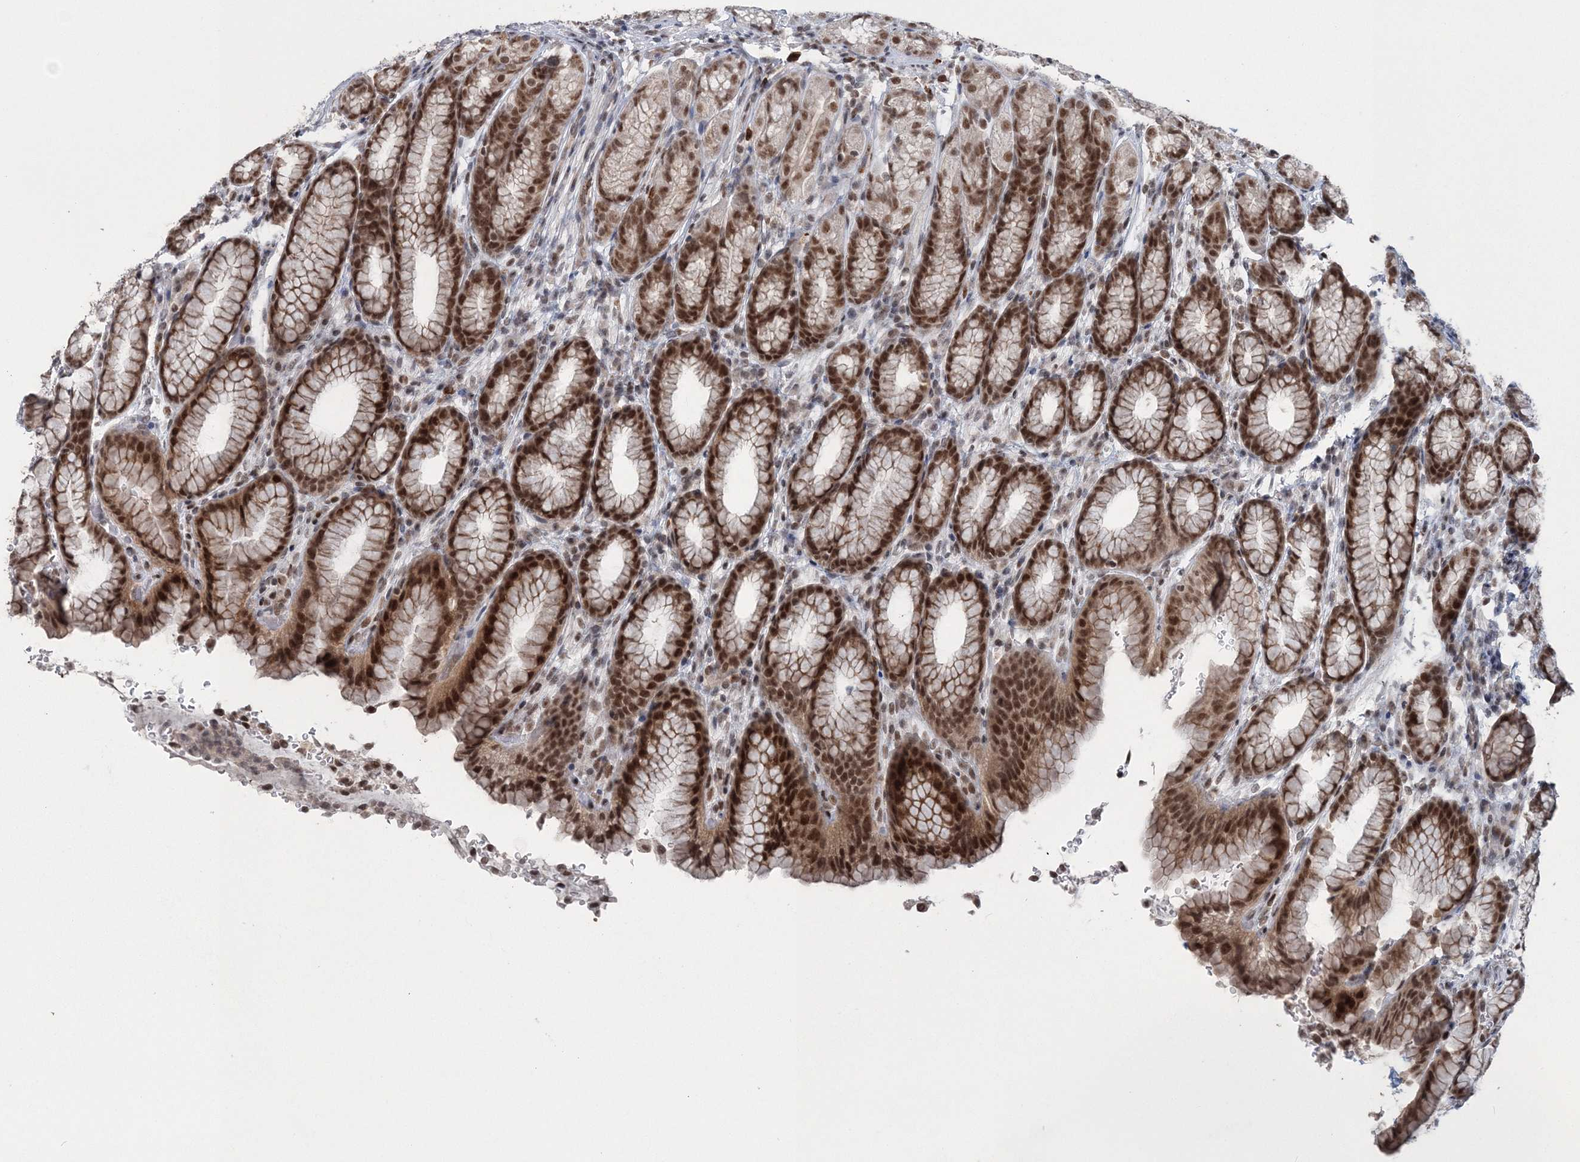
{"staining": {"intensity": "moderate", "quantity": ">75%", "location": "nuclear"}, "tissue": "stomach", "cell_type": "Glandular cells", "image_type": "normal", "snomed": [{"axis": "morphology", "description": "Normal tissue, NOS"}, {"axis": "topography", "description": "Stomach"}], "caption": "The image exhibits staining of unremarkable stomach, revealing moderate nuclear protein expression (brown color) within glandular cells. (IHC, brightfield microscopy, high magnification).", "gene": "PDS5A", "patient": {"sex": "male", "age": 42}}